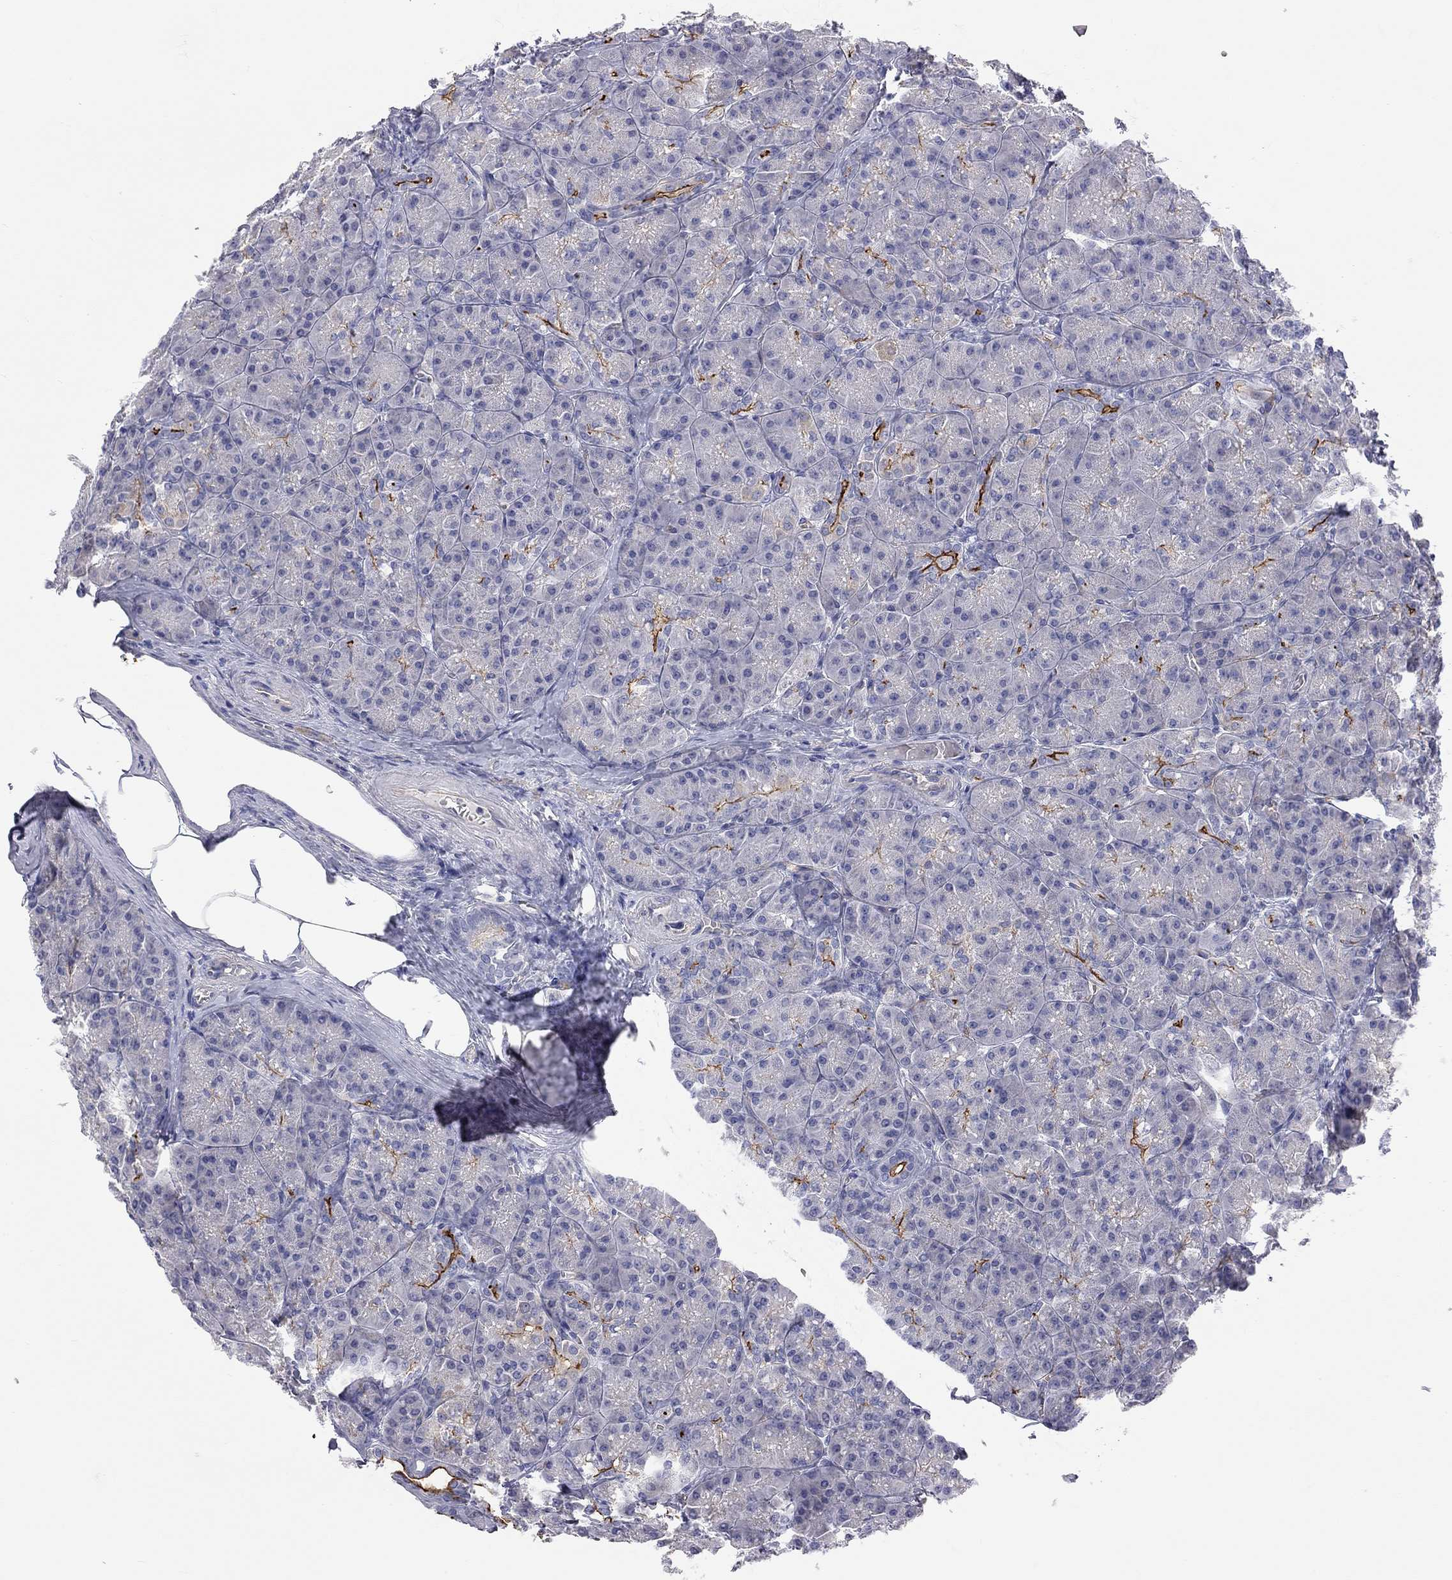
{"staining": {"intensity": "strong", "quantity": "<25%", "location": "cytoplasmic/membranous"}, "tissue": "pancreas", "cell_type": "Exocrine glandular cells", "image_type": "normal", "snomed": [{"axis": "morphology", "description": "Normal tissue, NOS"}, {"axis": "topography", "description": "Pancreas"}], "caption": "Exocrine glandular cells display medium levels of strong cytoplasmic/membranous expression in about <25% of cells in unremarkable pancreas. (IHC, brightfield microscopy, high magnification).", "gene": "GPRC5B", "patient": {"sex": "male", "age": 57}}